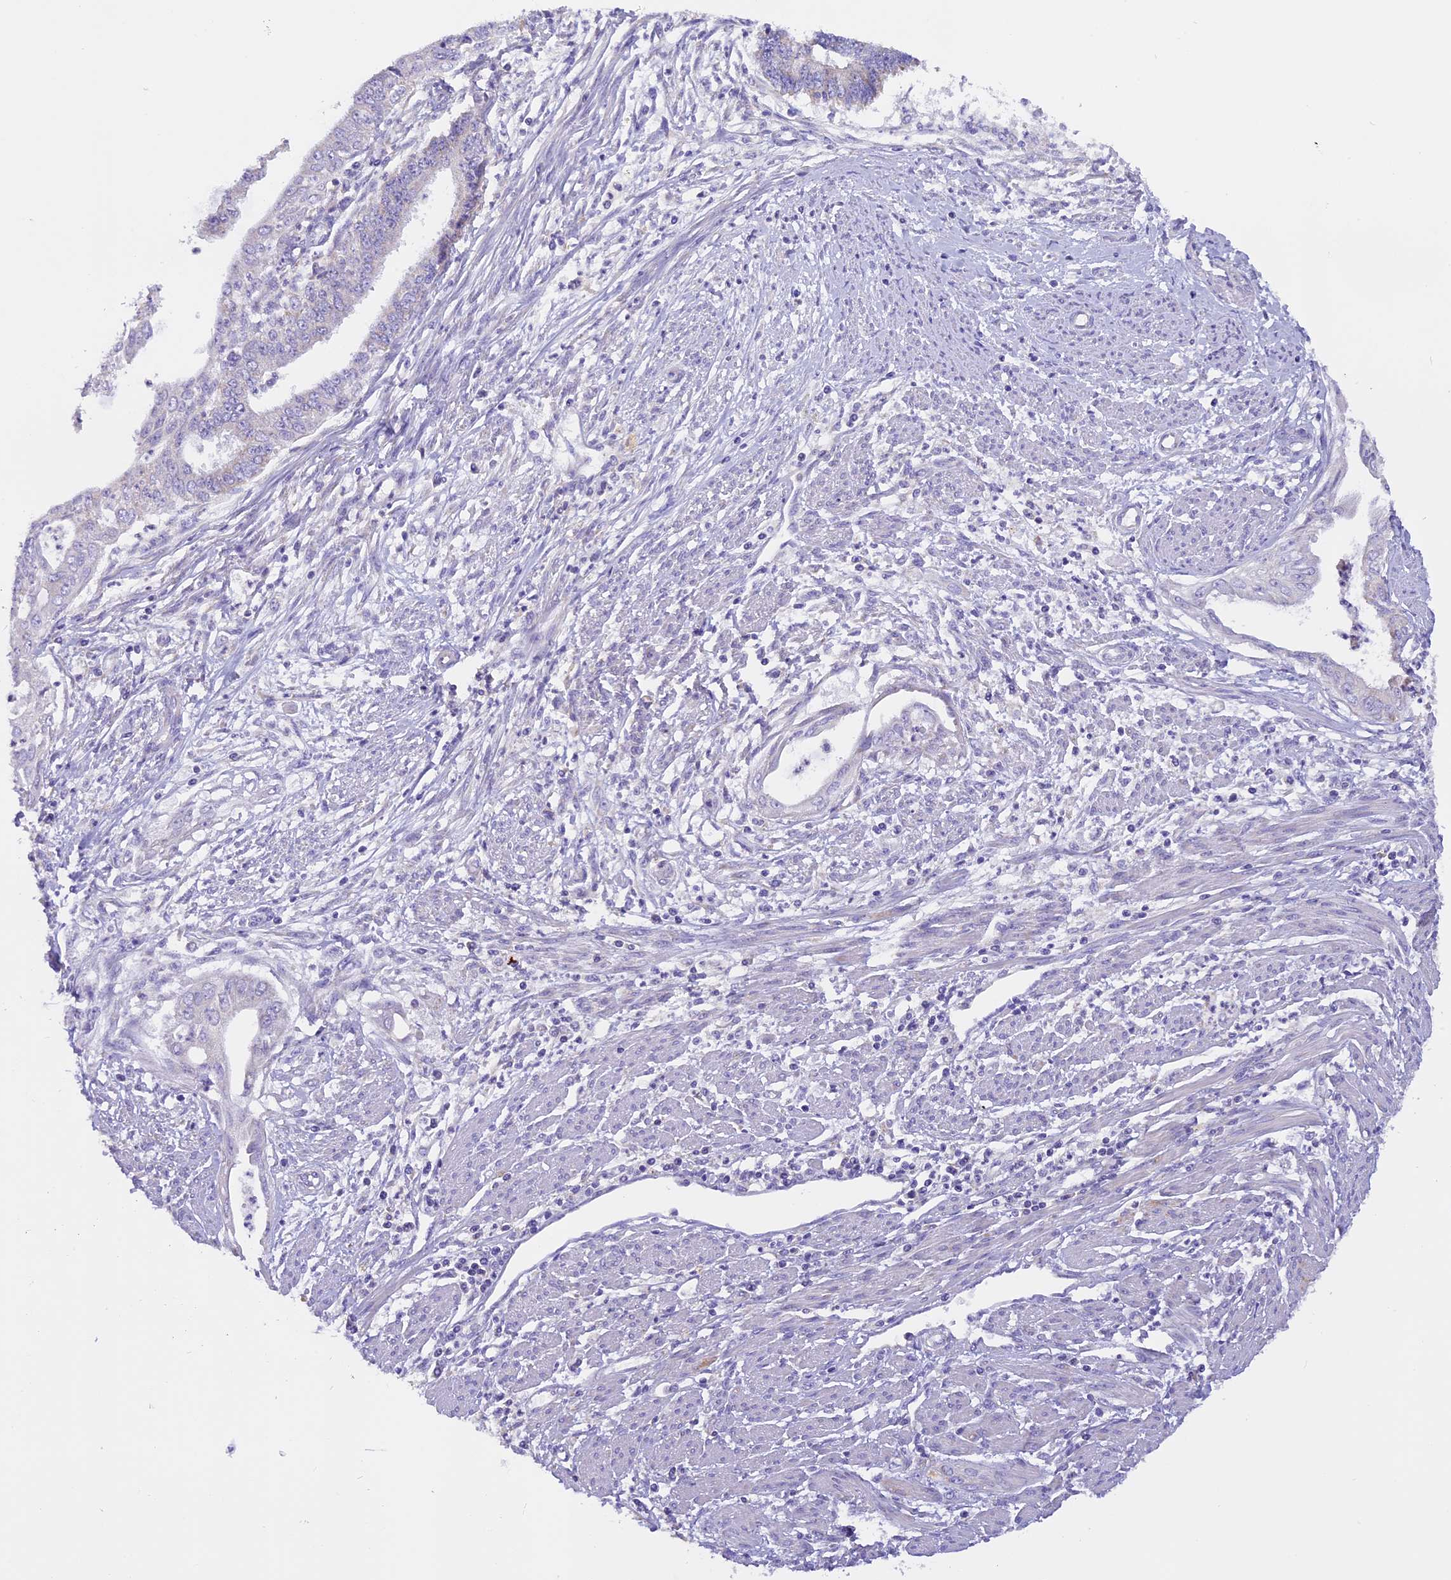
{"staining": {"intensity": "negative", "quantity": "none", "location": "none"}, "tissue": "endometrial cancer", "cell_type": "Tumor cells", "image_type": "cancer", "snomed": [{"axis": "morphology", "description": "Adenocarcinoma, NOS"}, {"axis": "topography", "description": "Endometrium"}], "caption": "A high-resolution image shows IHC staining of endometrial cancer (adenocarcinoma), which exhibits no significant staining in tumor cells.", "gene": "MGME1", "patient": {"sex": "female", "age": 73}}